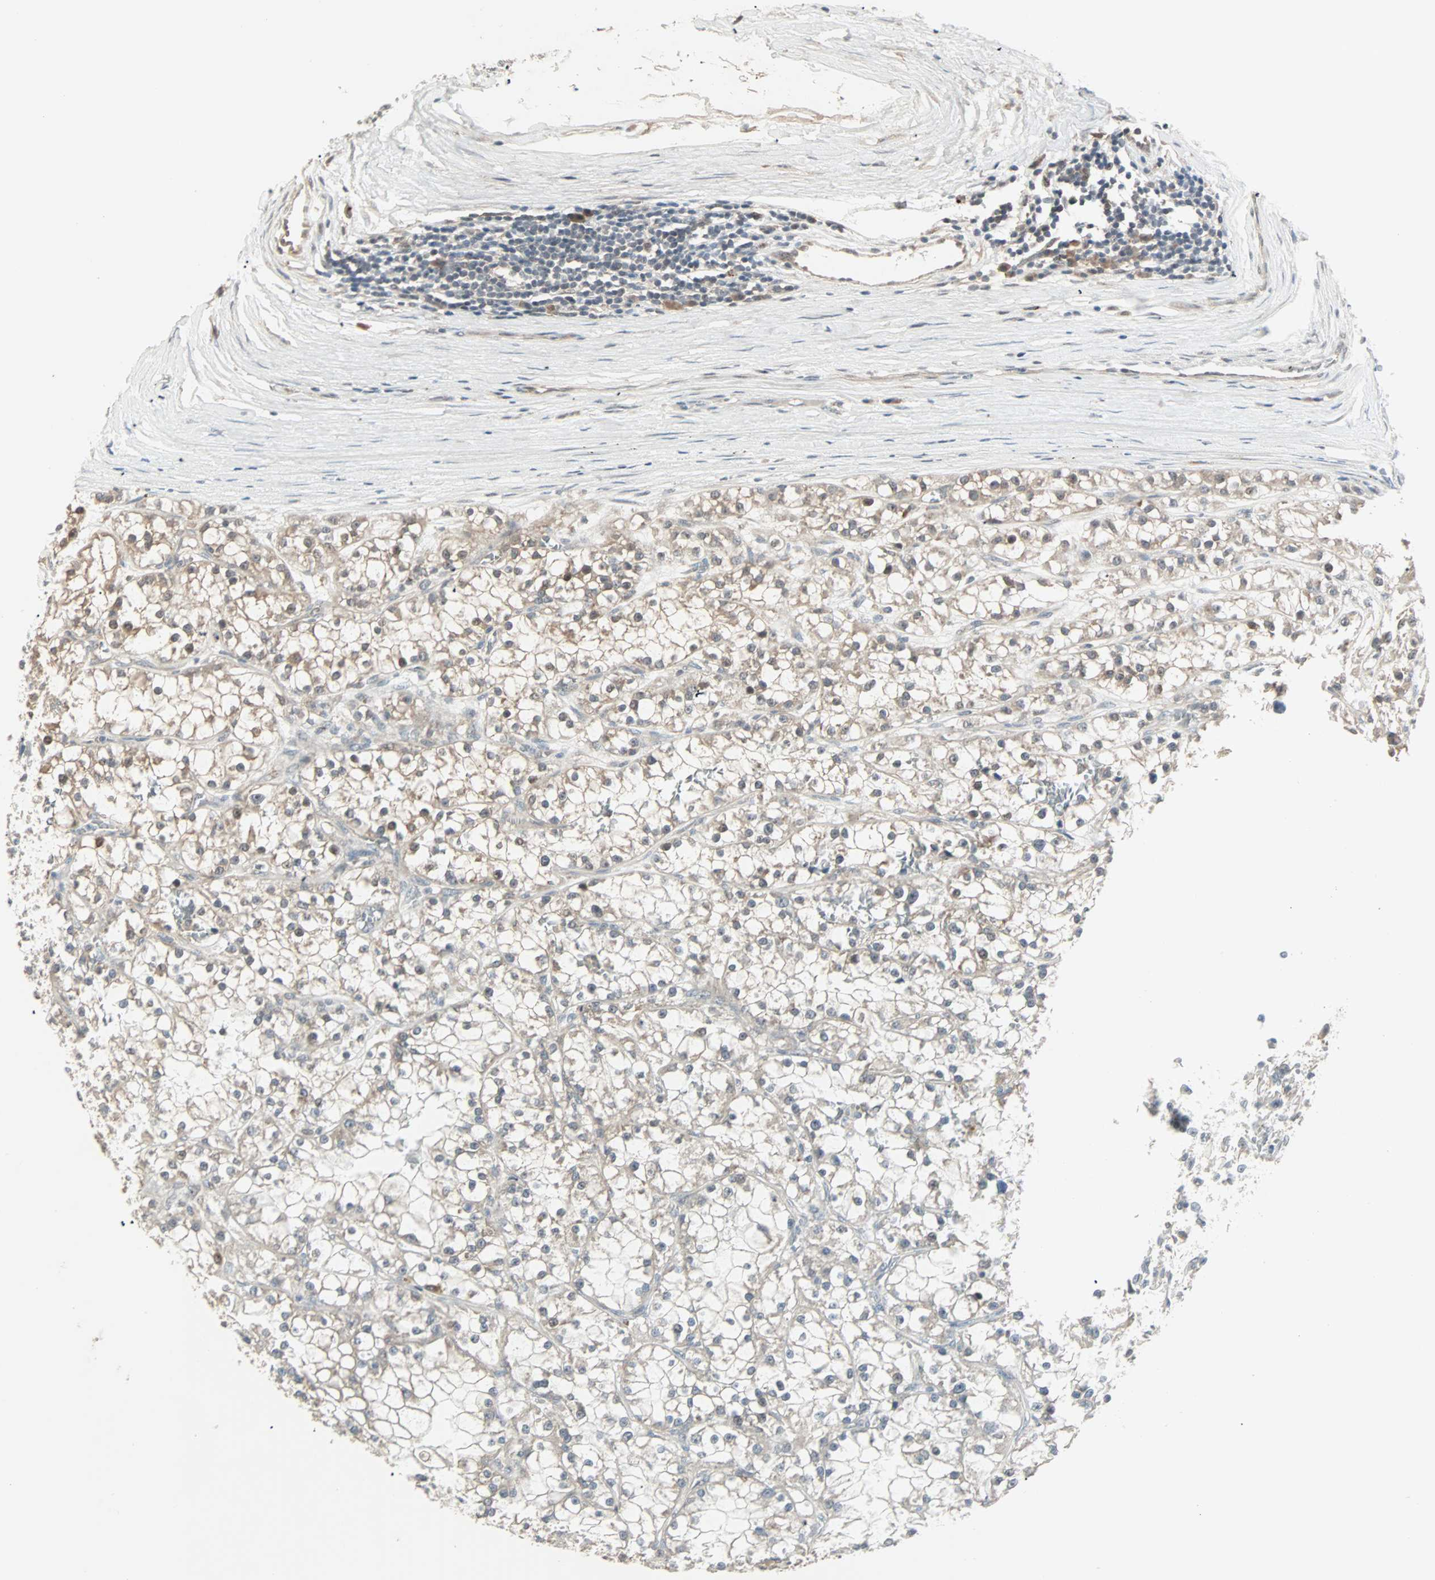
{"staining": {"intensity": "weak", "quantity": ">75%", "location": "cytoplasmic/membranous"}, "tissue": "renal cancer", "cell_type": "Tumor cells", "image_type": "cancer", "snomed": [{"axis": "morphology", "description": "Adenocarcinoma, NOS"}, {"axis": "topography", "description": "Kidney"}], "caption": "The histopathology image displays staining of adenocarcinoma (renal), revealing weak cytoplasmic/membranous protein positivity (brown color) within tumor cells.", "gene": "KDM4A", "patient": {"sex": "female", "age": 52}}